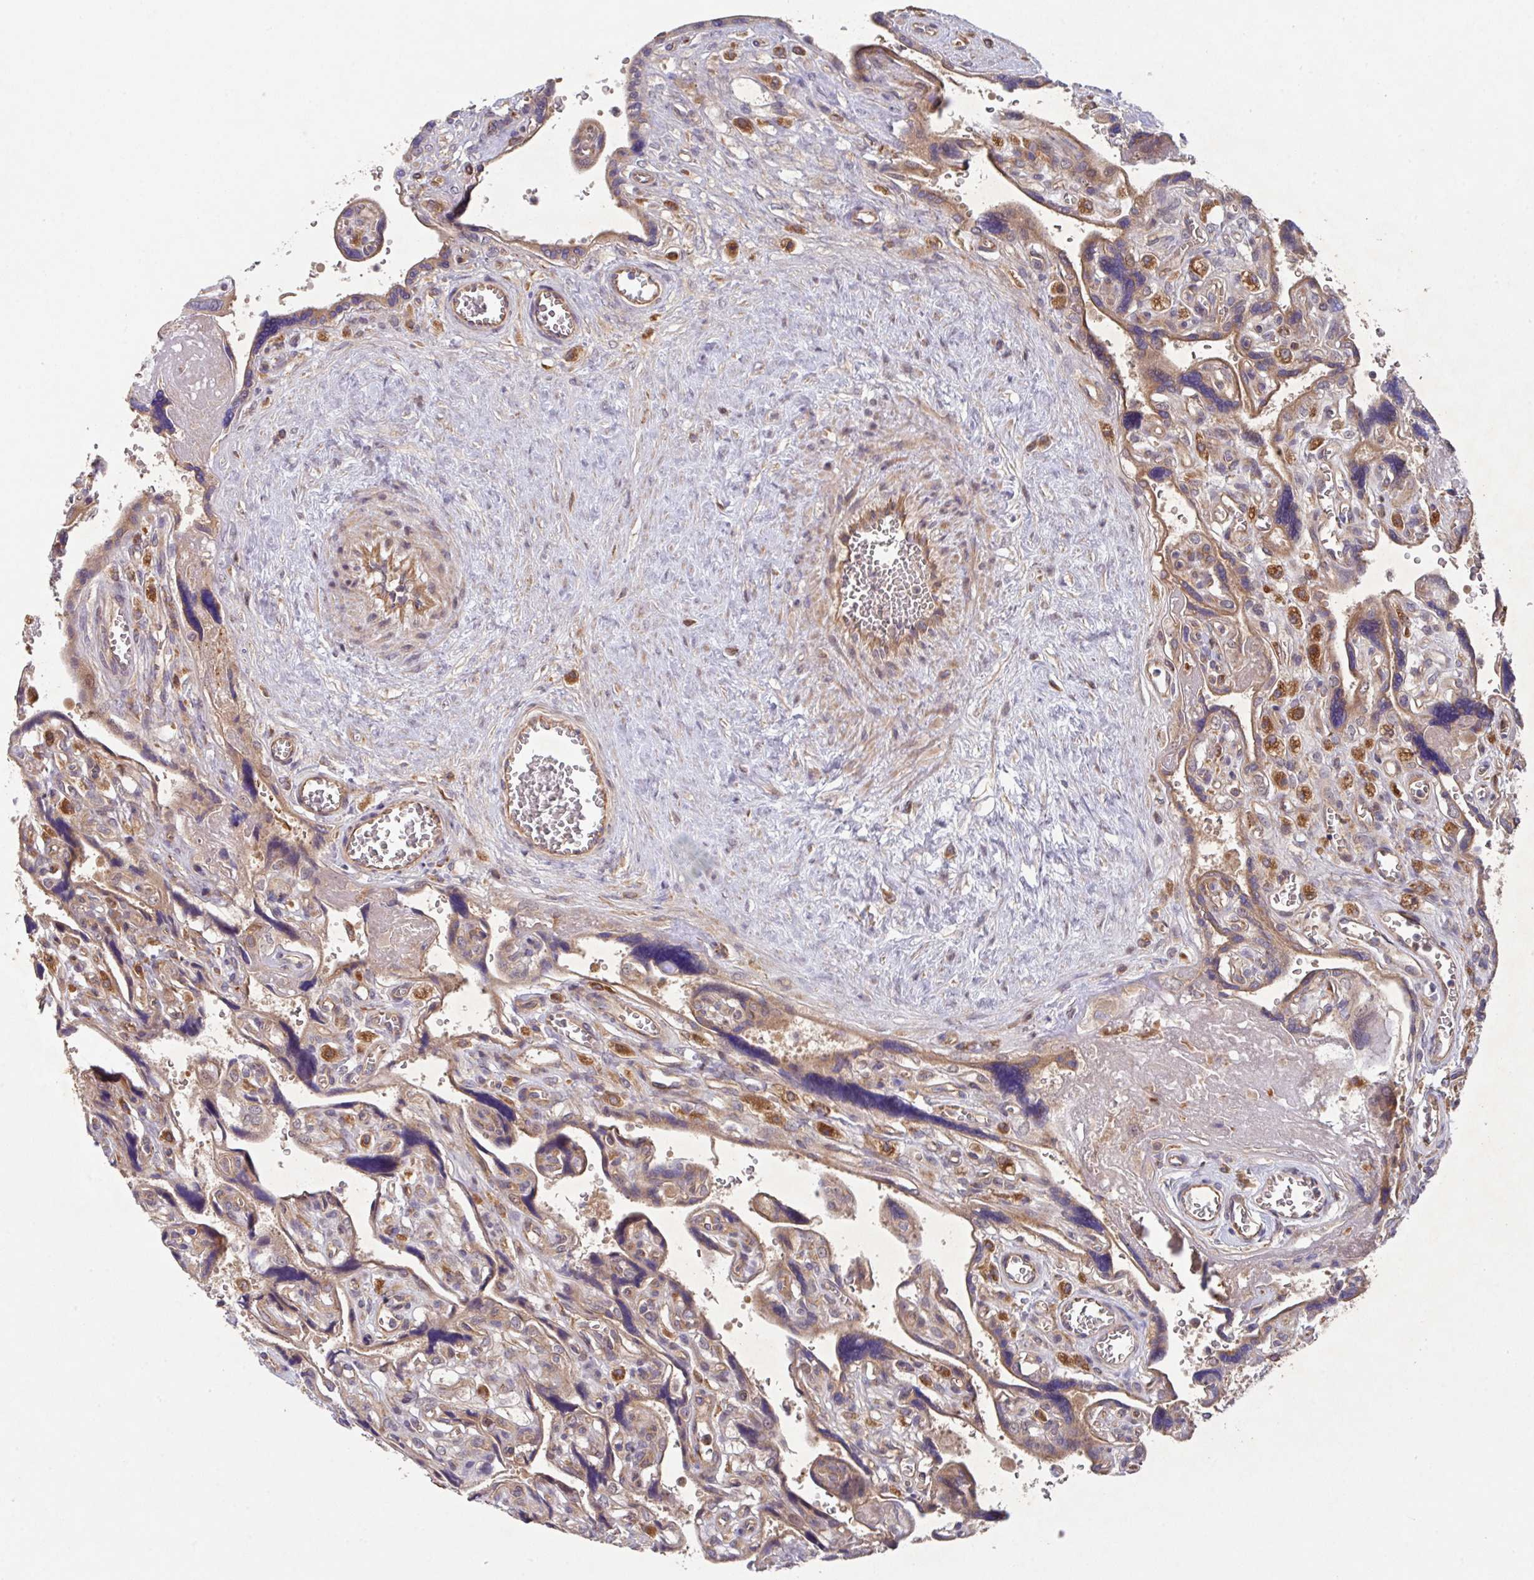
{"staining": {"intensity": "moderate", "quantity": "25%-75%", "location": "cytoplasmic/membranous"}, "tissue": "placenta", "cell_type": "Decidual cells", "image_type": "normal", "snomed": [{"axis": "morphology", "description": "Normal tissue, NOS"}, {"axis": "topography", "description": "Placenta"}], "caption": "High-magnification brightfield microscopy of unremarkable placenta stained with DAB (brown) and counterstained with hematoxylin (blue). decidual cells exhibit moderate cytoplasmic/membranous positivity is seen in approximately25%-75% of cells.", "gene": "TRIM14", "patient": {"sex": "female", "age": 39}}